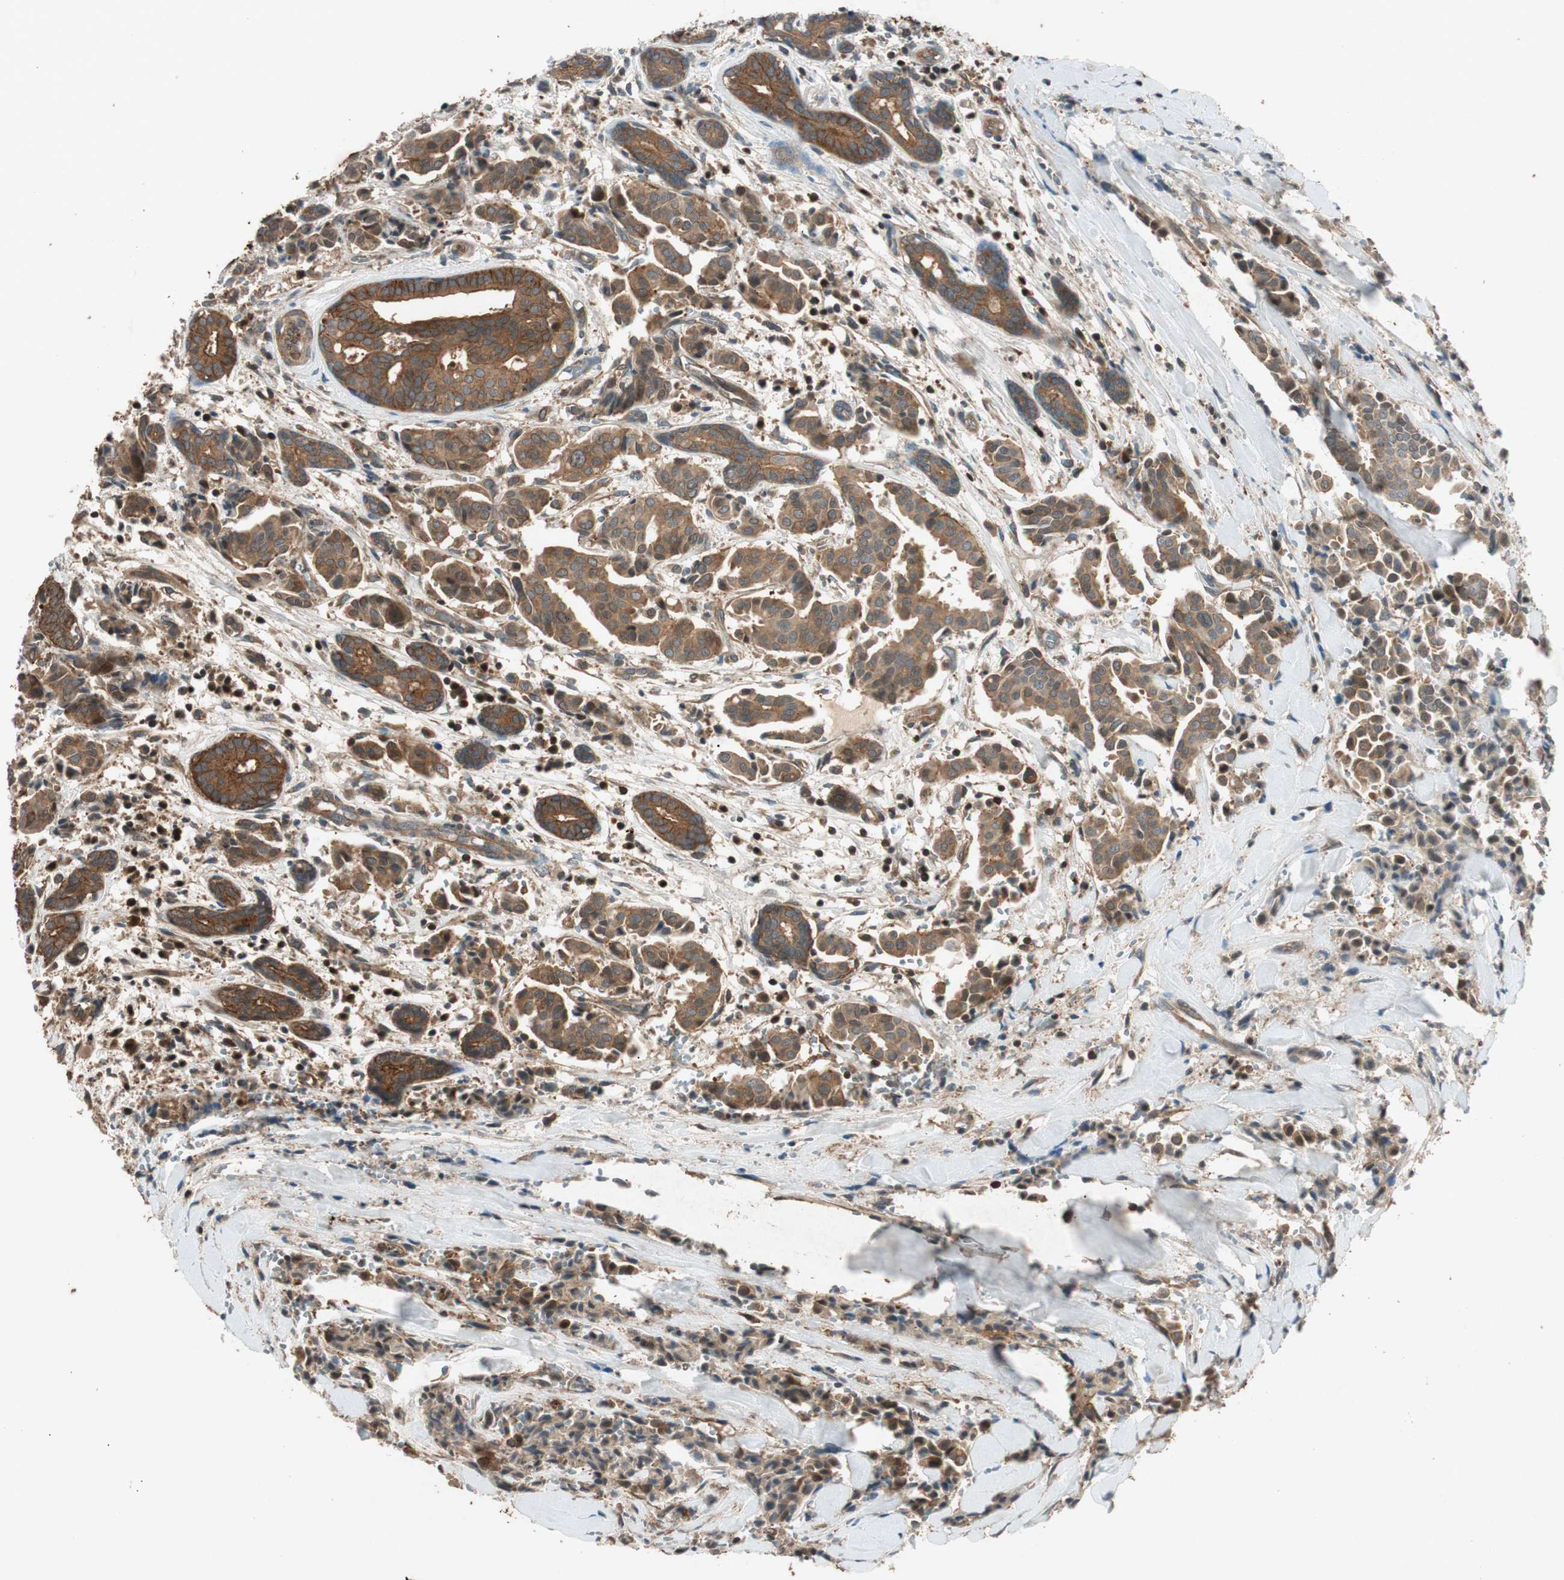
{"staining": {"intensity": "moderate", "quantity": ">75%", "location": "cytoplasmic/membranous"}, "tissue": "head and neck cancer", "cell_type": "Tumor cells", "image_type": "cancer", "snomed": [{"axis": "morphology", "description": "Adenocarcinoma, NOS"}, {"axis": "topography", "description": "Salivary gland"}, {"axis": "topography", "description": "Head-Neck"}], "caption": "A histopathology image of head and neck adenocarcinoma stained for a protein reveals moderate cytoplasmic/membranous brown staining in tumor cells. (Brightfield microscopy of DAB IHC at high magnification).", "gene": "EPHA8", "patient": {"sex": "female", "age": 59}}